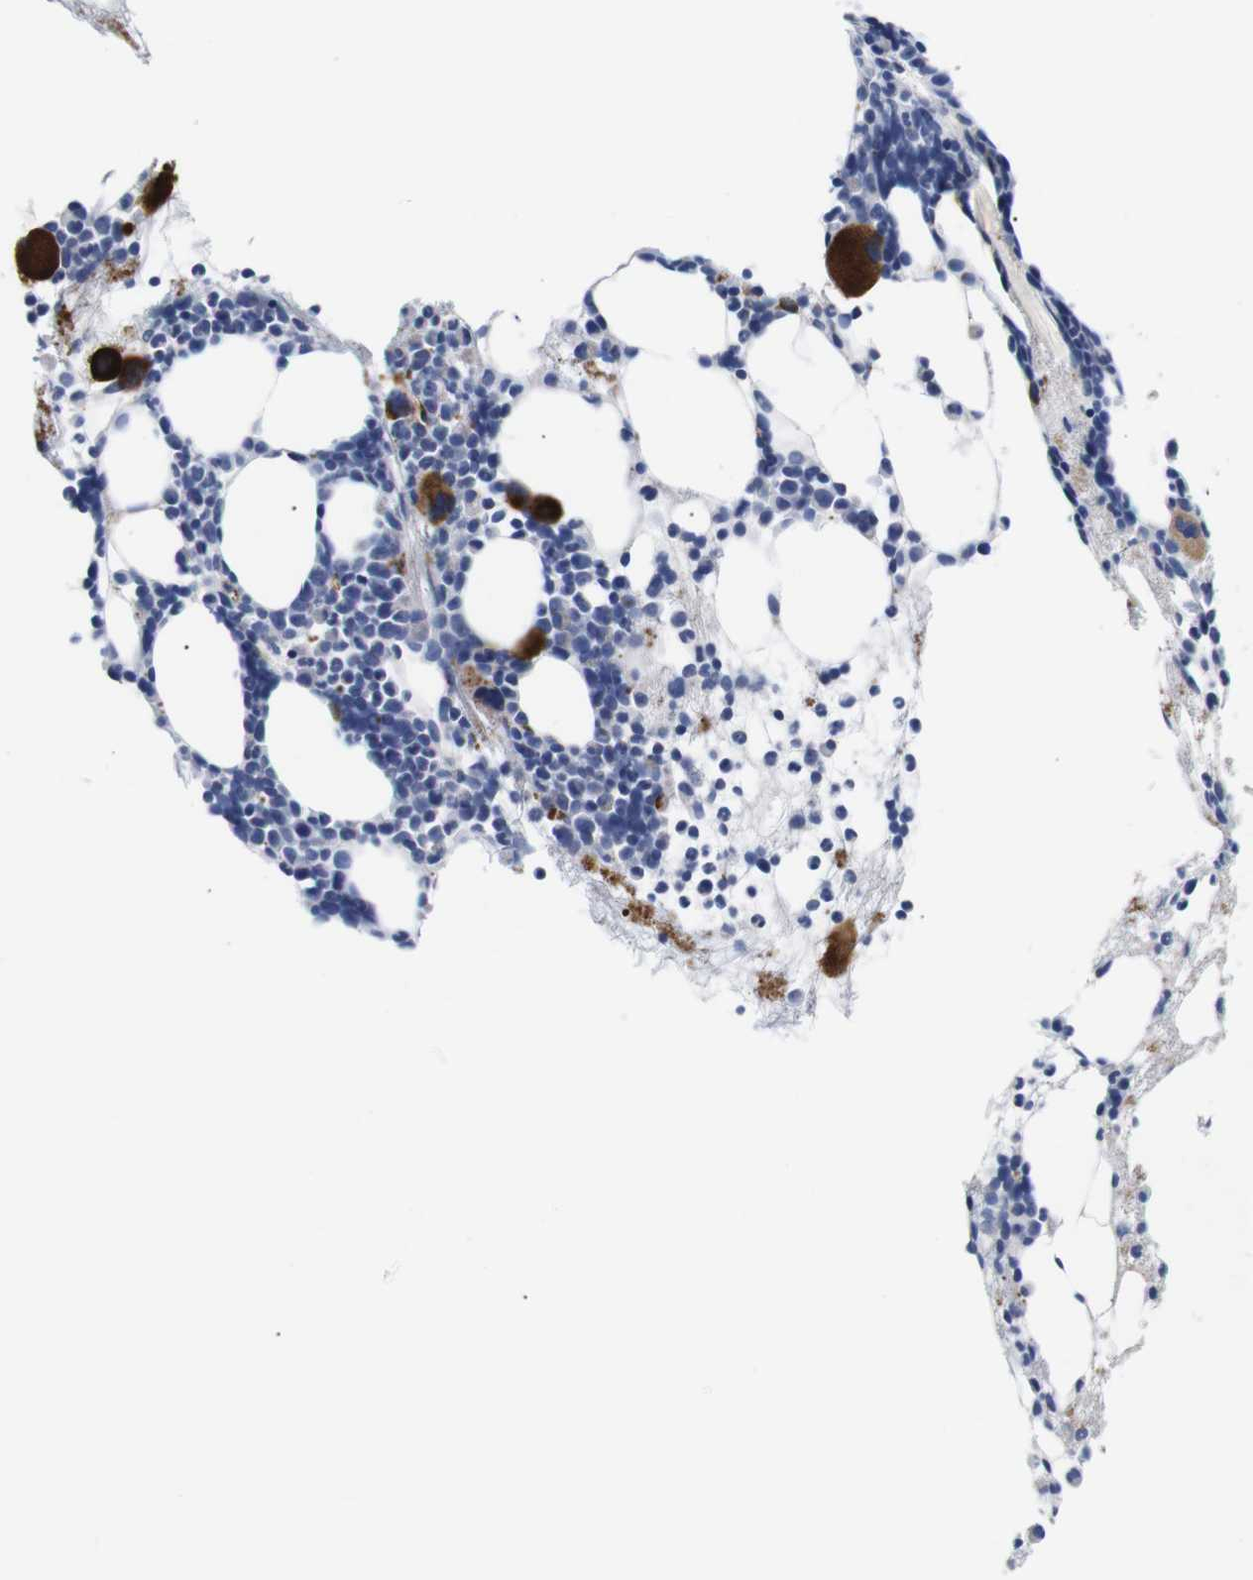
{"staining": {"intensity": "strong", "quantity": "<25%", "location": "cytoplasmic/membranous"}, "tissue": "bone marrow", "cell_type": "Hematopoietic cells", "image_type": "normal", "snomed": [{"axis": "morphology", "description": "Normal tissue, NOS"}, {"axis": "morphology", "description": "Inflammation, NOS"}, {"axis": "topography", "description": "Bone marrow"}], "caption": "Hematopoietic cells demonstrate medium levels of strong cytoplasmic/membranous positivity in about <25% of cells in unremarkable bone marrow.", "gene": "MUC4", "patient": {"sex": "female", "age": 76}}